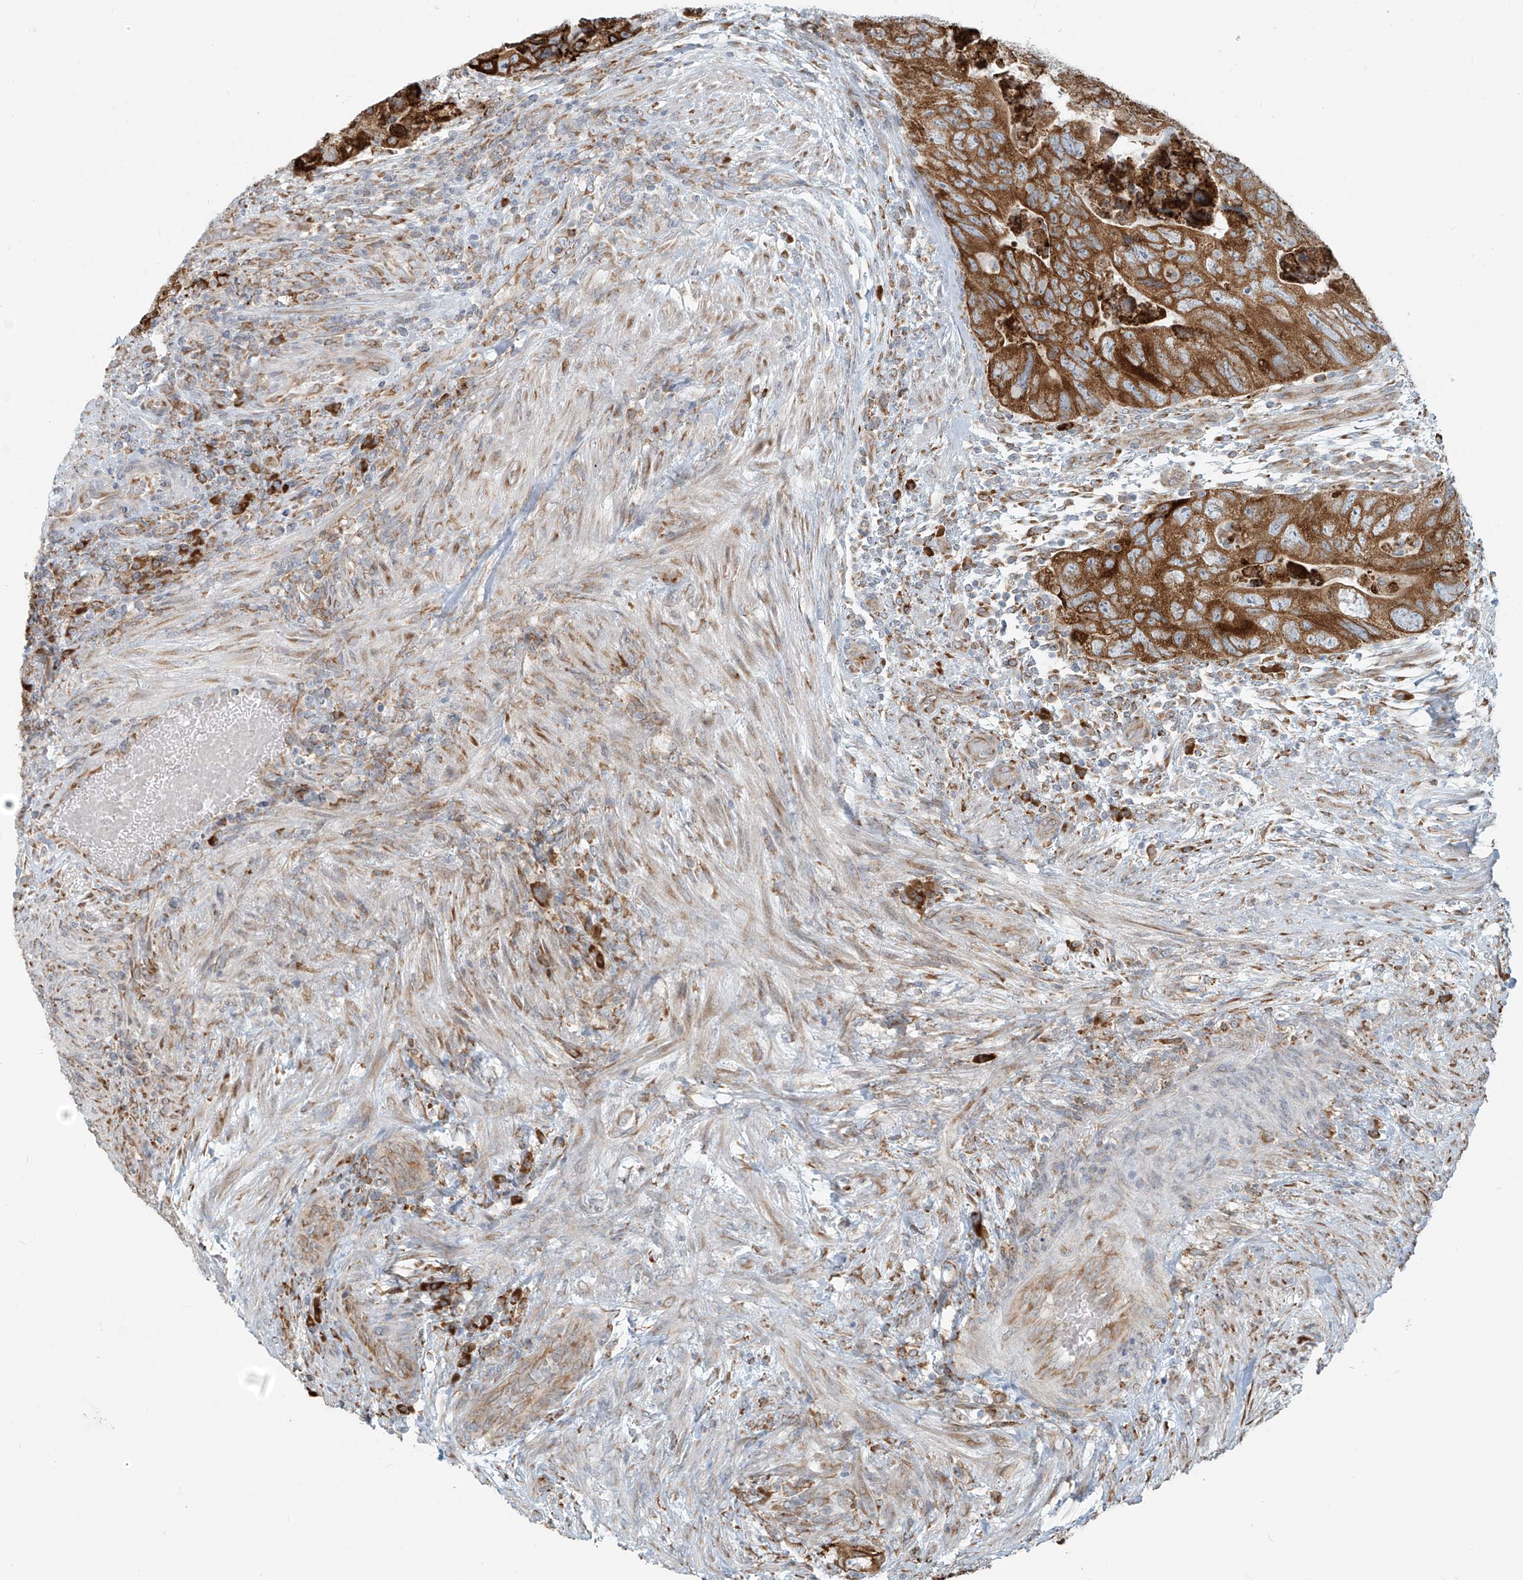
{"staining": {"intensity": "strong", "quantity": ">75%", "location": "cytoplasmic/membranous"}, "tissue": "colorectal cancer", "cell_type": "Tumor cells", "image_type": "cancer", "snomed": [{"axis": "morphology", "description": "Adenocarcinoma, NOS"}, {"axis": "topography", "description": "Rectum"}], "caption": "A high amount of strong cytoplasmic/membranous positivity is seen in approximately >75% of tumor cells in colorectal cancer (adenocarcinoma) tissue.", "gene": "KATNIP", "patient": {"sex": "male", "age": 63}}